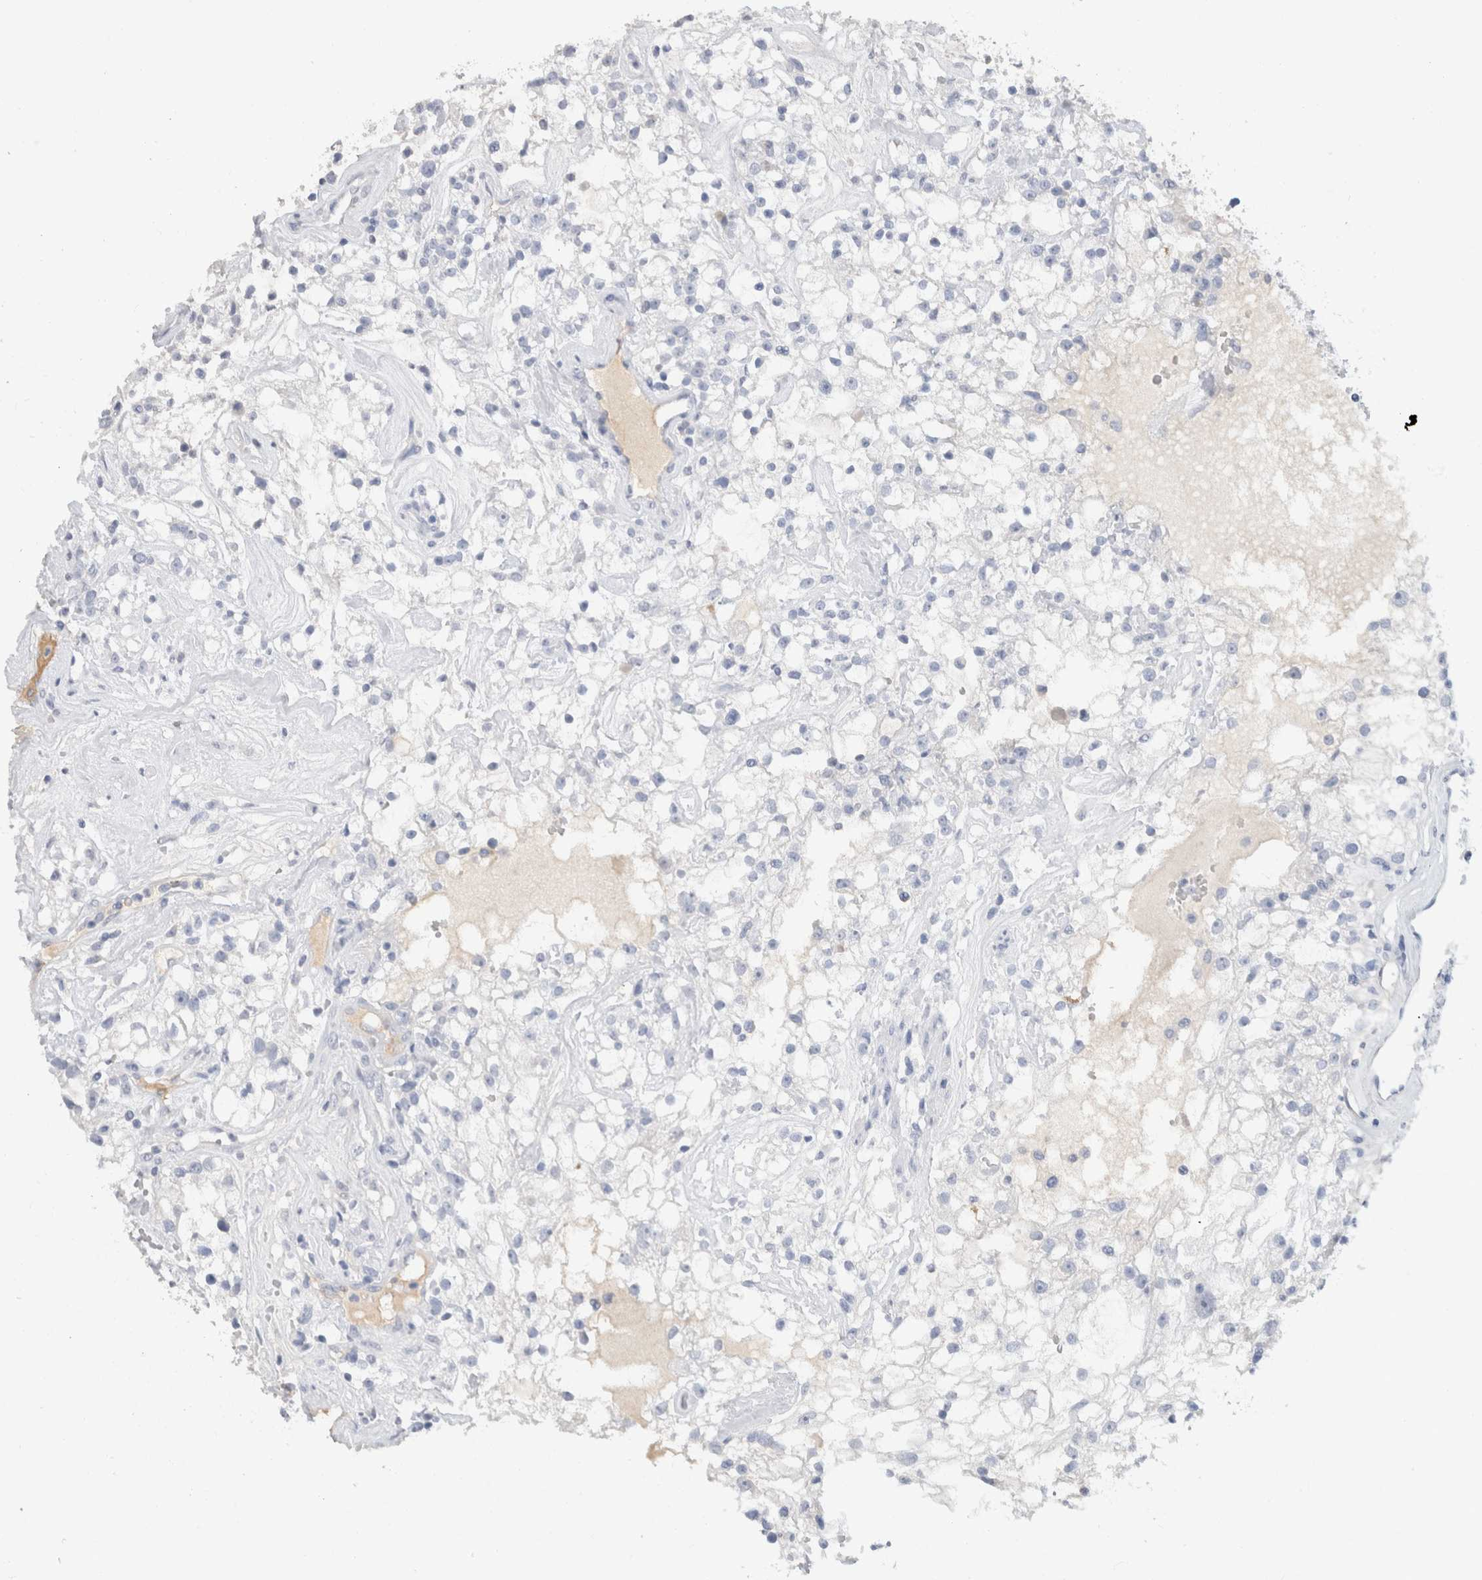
{"staining": {"intensity": "negative", "quantity": "none", "location": "none"}, "tissue": "renal cancer", "cell_type": "Tumor cells", "image_type": "cancer", "snomed": [{"axis": "morphology", "description": "Adenocarcinoma, NOS"}, {"axis": "topography", "description": "Kidney"}], "caption": "Immunohistochemistry of adenocarcinoma (renal) displays no staining in tumor cells.", "gene": "SCGB1A1", "patient": {"sex": "female", "age": 60}}